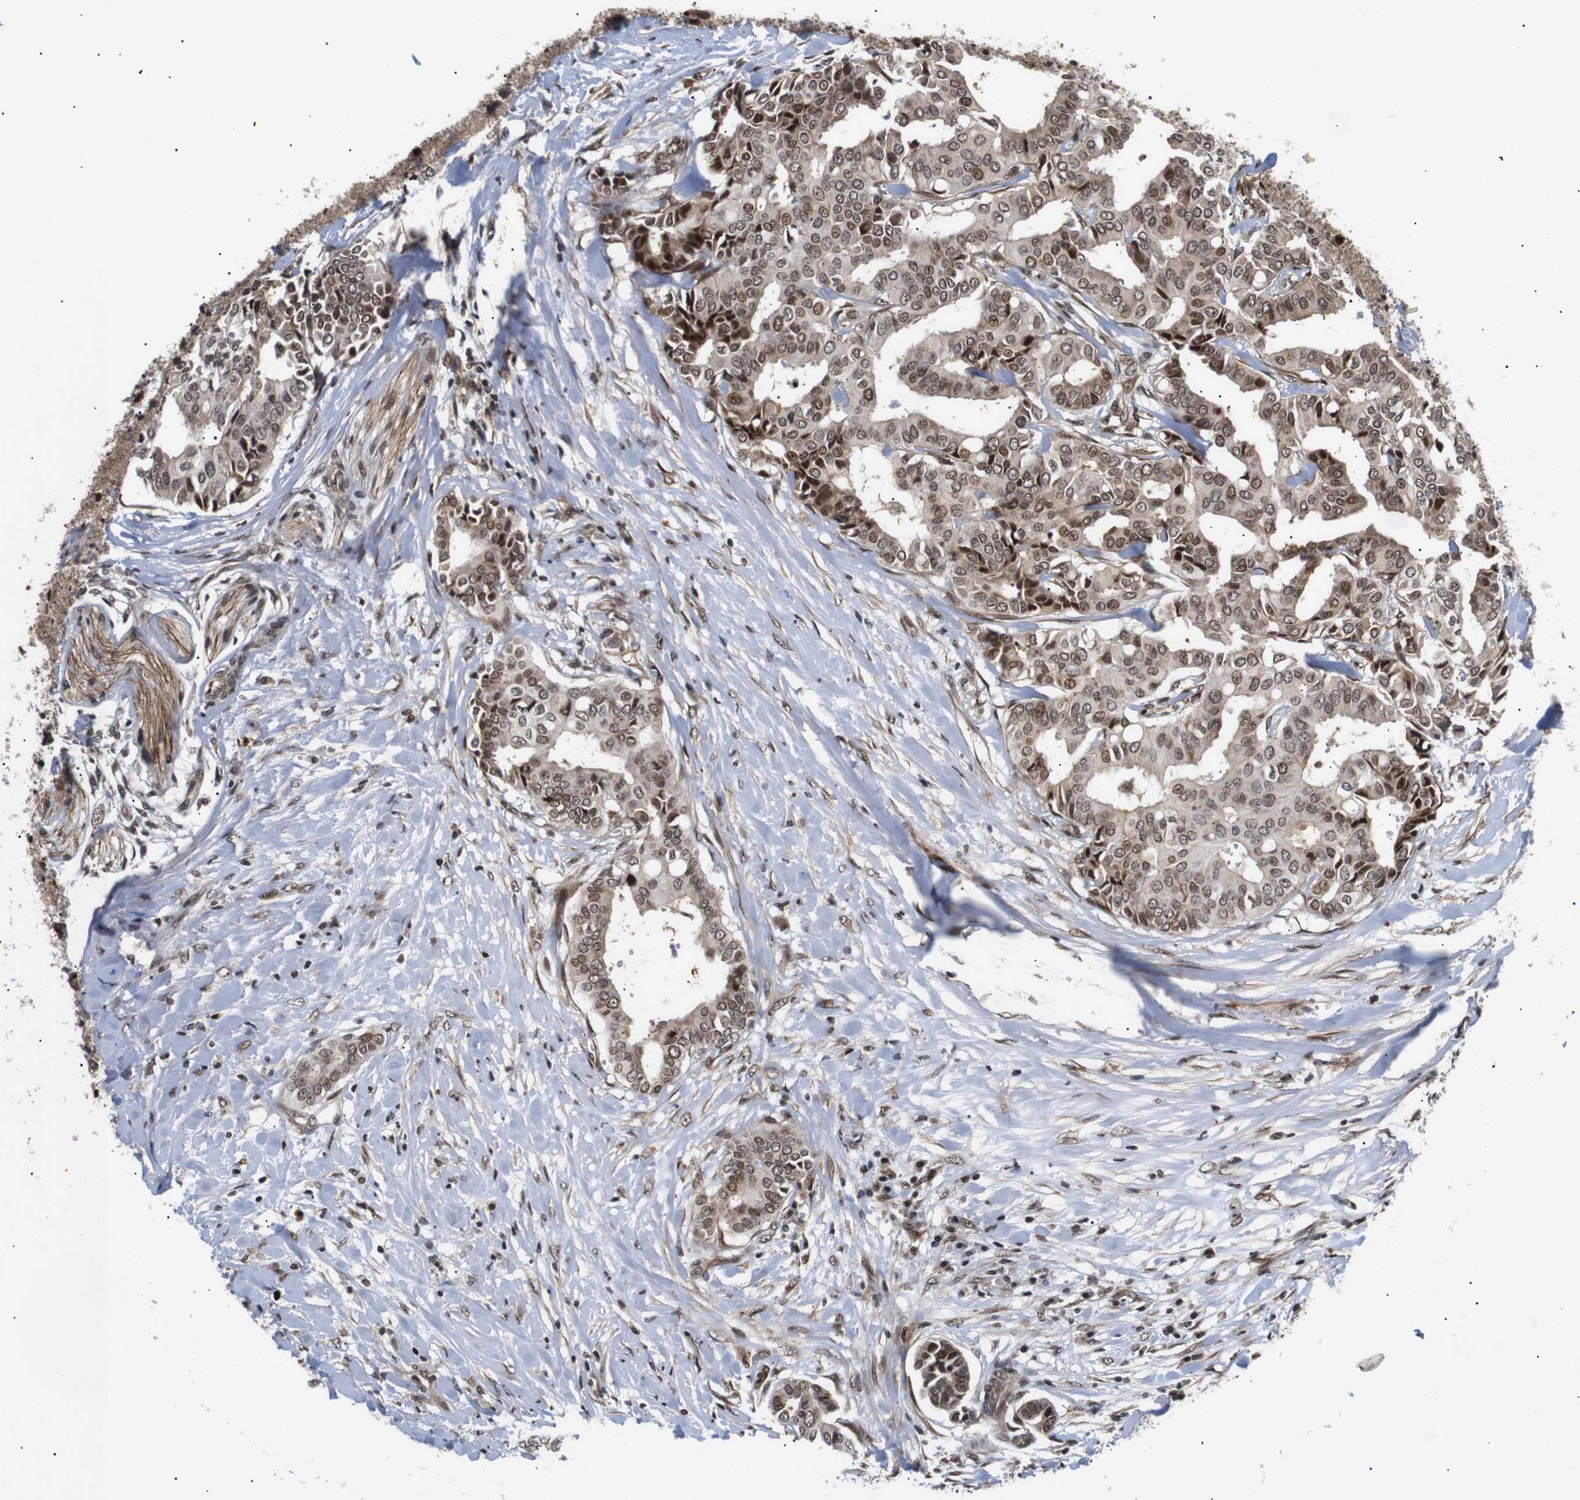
{"staining": {"intensity": "moderate", "quantity": ">75%", "location": "cytoplasmic/membranous,nuclear"}, "tissue": "head and neck cancer", "cell_type": "Tumor cells", "image_type": "cancer", "snomed": [{"axis": "morphology", "description": "Adenocarcinoma, NOS"}, {"axis": "topography", "description": "Salivary gland"}, {"axis": "topography", "description": "Head-Neck"}], "caption": "A brown stain shows moderate cytoplasmic/membranous and nuclear staining of a protein in head and neck adenocarcinoma tumor cells.", "gene": "KIF23", "patient": {"sex": "female", "age": 59}}